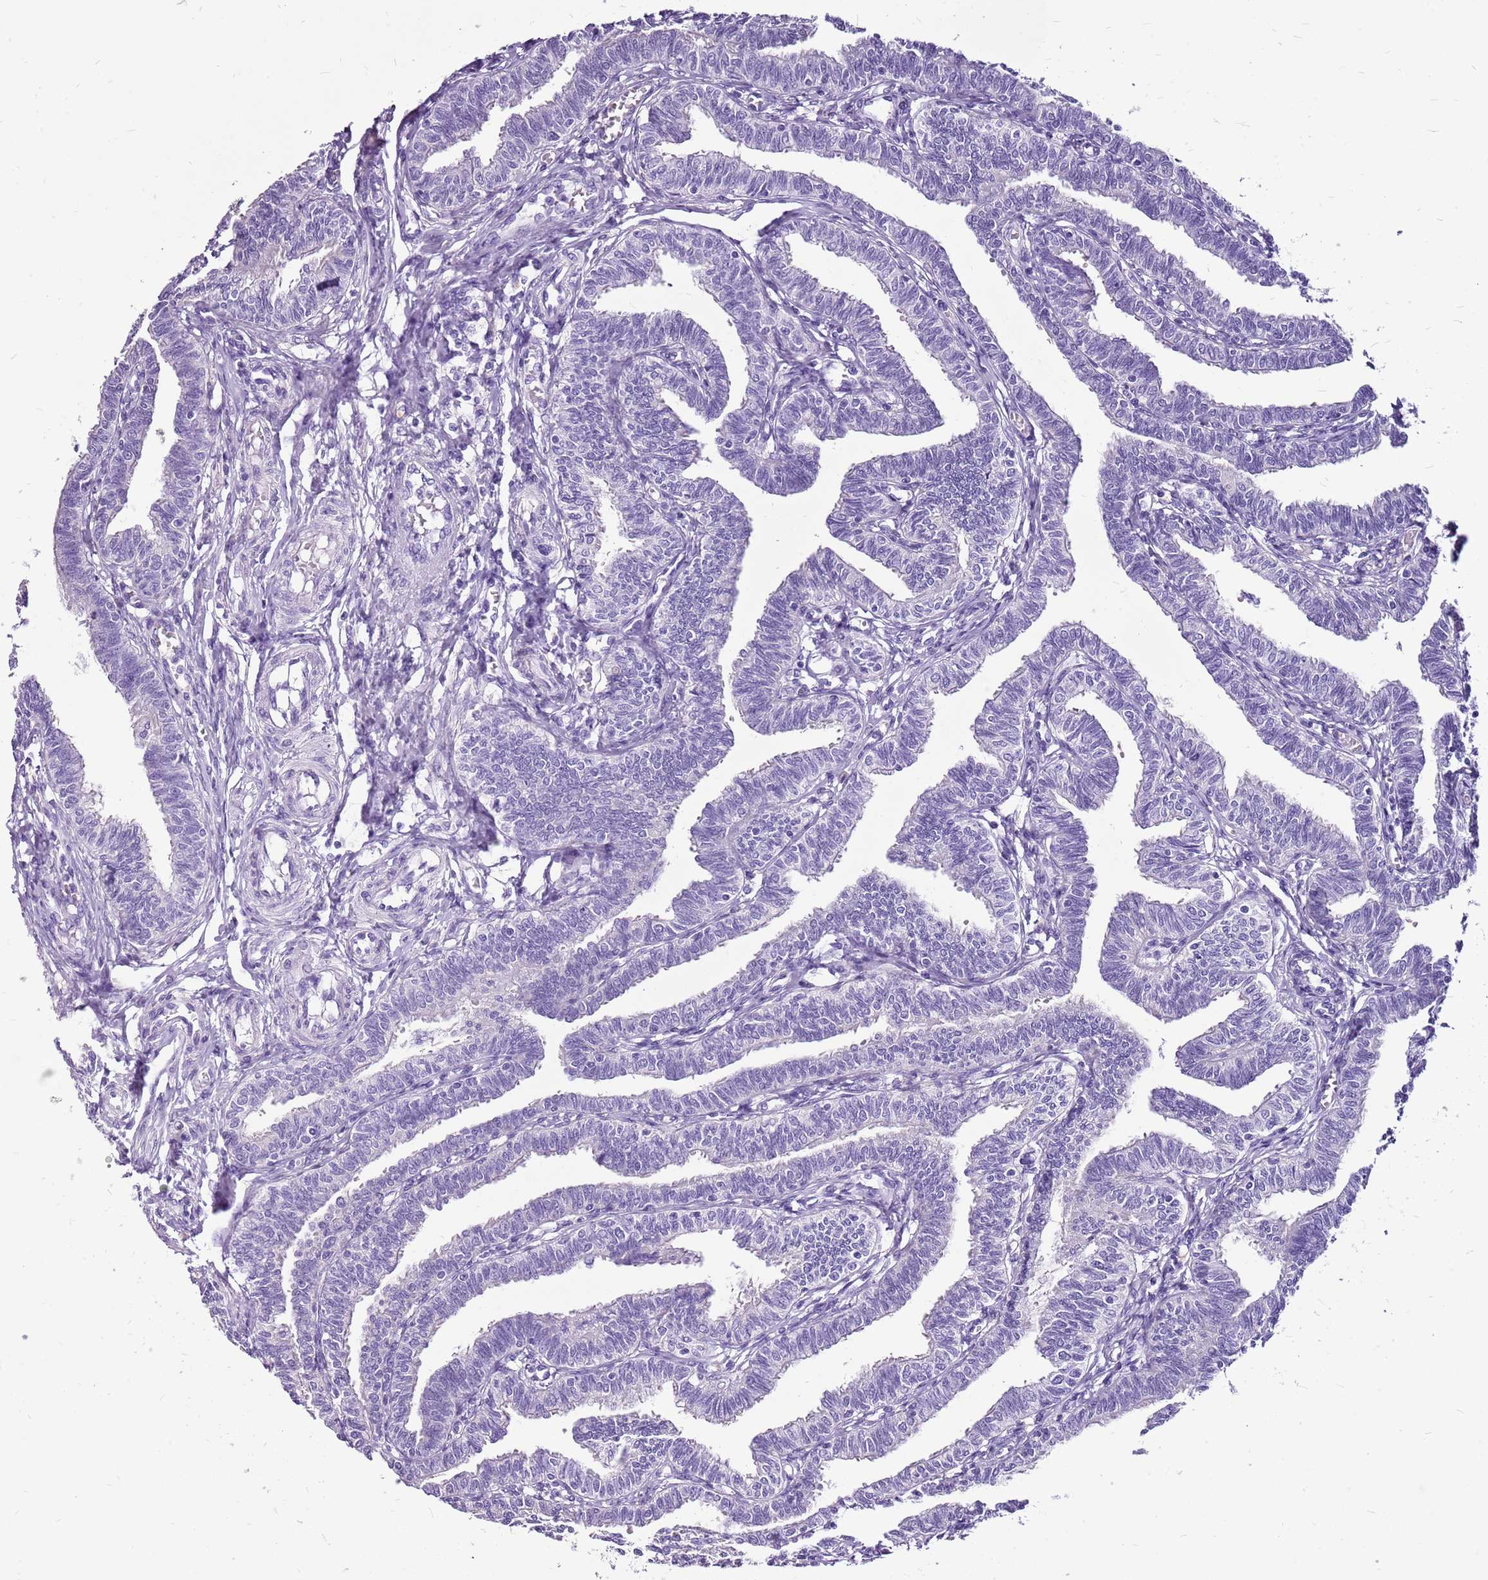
{"staining": {"intensity": "negative", "quantity": "none", "location": "none"}, "tissue": "fallopian tube", "cell_type": "Glandular cells", "image_type": "normal", "snomed": [{"axis": "morphology", "description": "Normal tissue, NOS"}, {"axis": "topography", "description": "Fallopian tube"}, {"axis": "topography", "description": "Ovary"}], "caption": "Human fallopian tube stained for a protein using immunohistochemistry (IHC) shows no expression in glandular cells.", "gene": "ACSS3", "patient": {"sex": "female", "age": 23}}